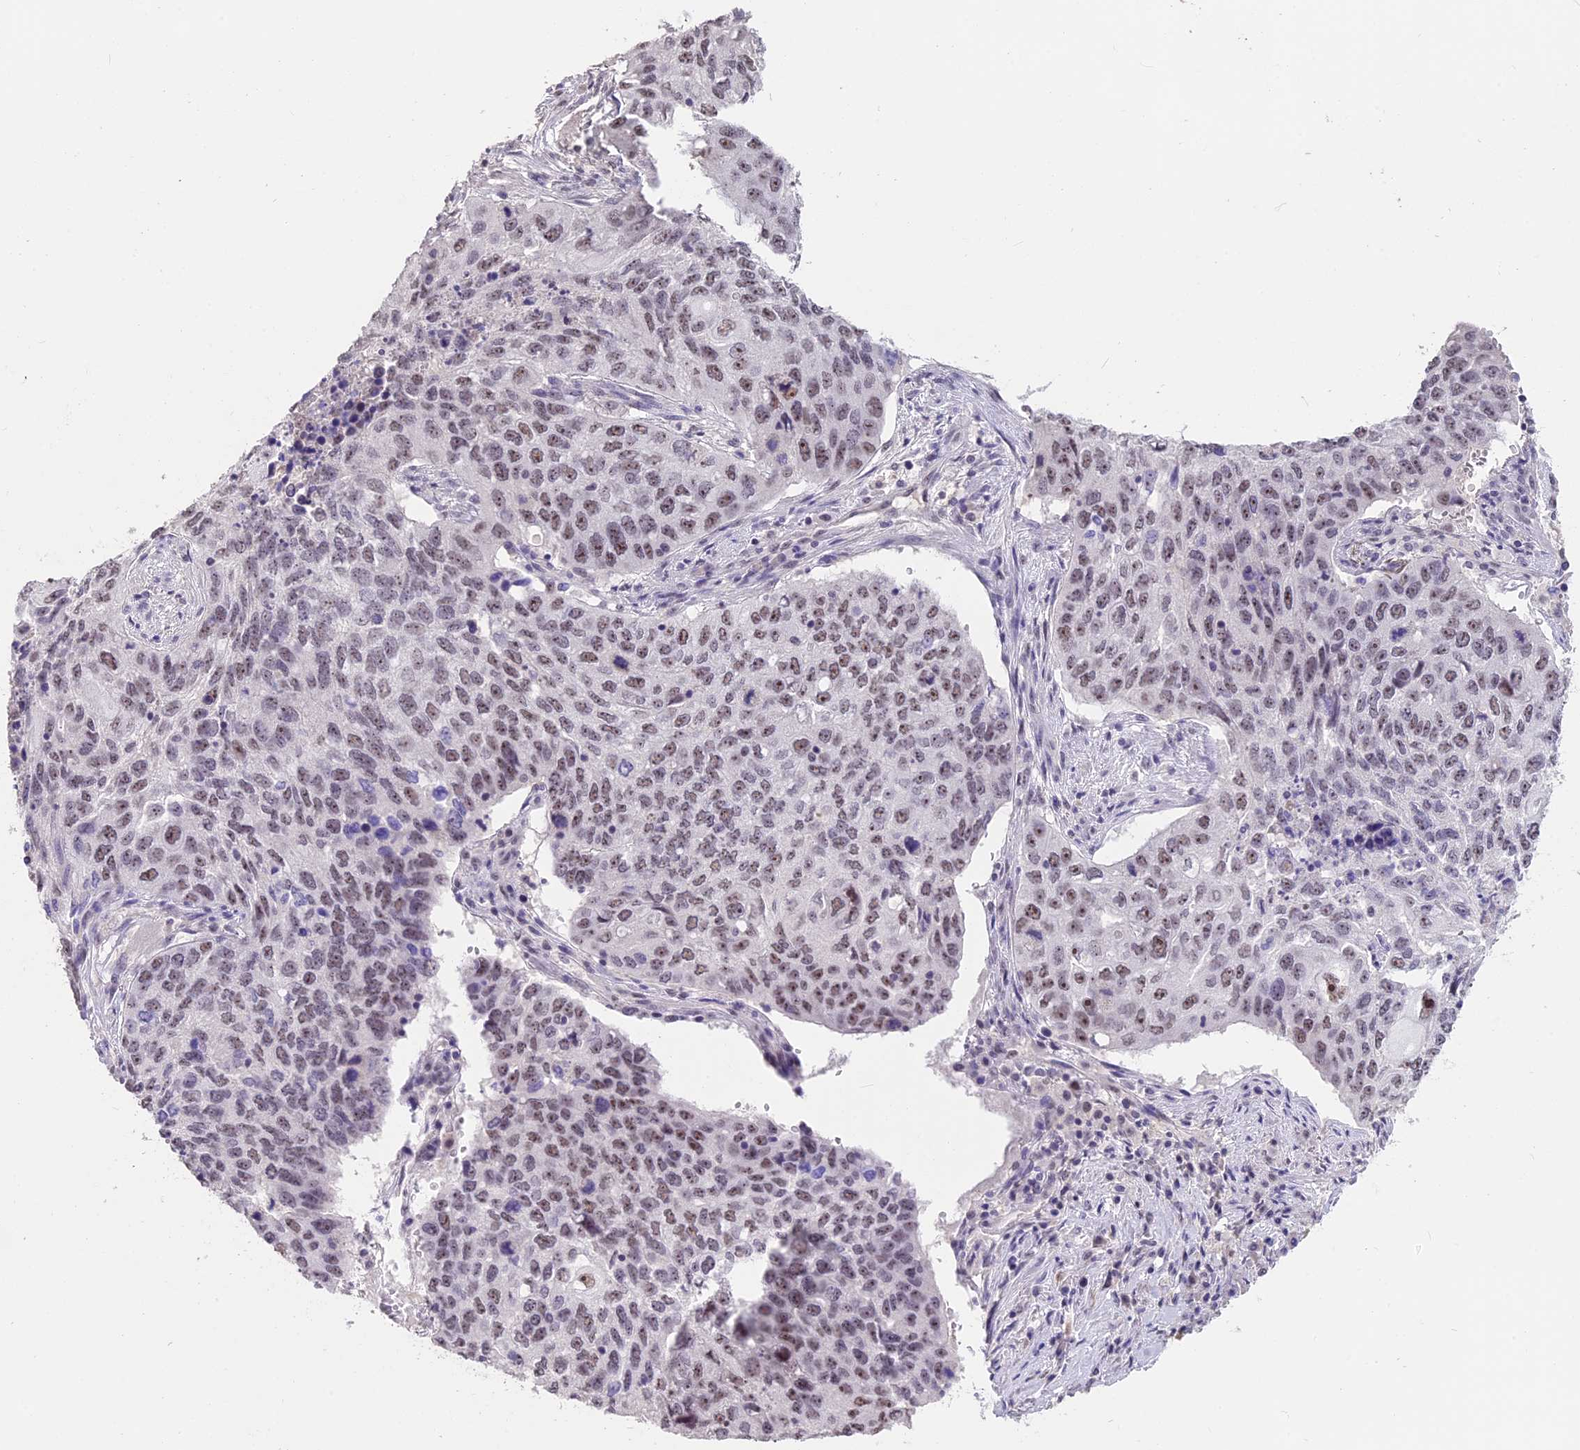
{"staining": {"intensity": "moderate", "quantity": "25%-75%", "location": "nuclear"}, "tissue": "lung cancer", "cell_type": "Tumor cells", "image_type": "cancer", "snomed": [{"axis": "morphology", "description": "Squamous cell carcinoma, NOS"}, {"axis": "topography", "description": "Lung"}], "caption": "Lung squamous cell carcinoma stained with immunohistochemistry reveals moderate nuclear staining in approximately 25%-75% of tumor cells.", "gene": "SETD2", "patient": {"sex": "female", "age": 63}}